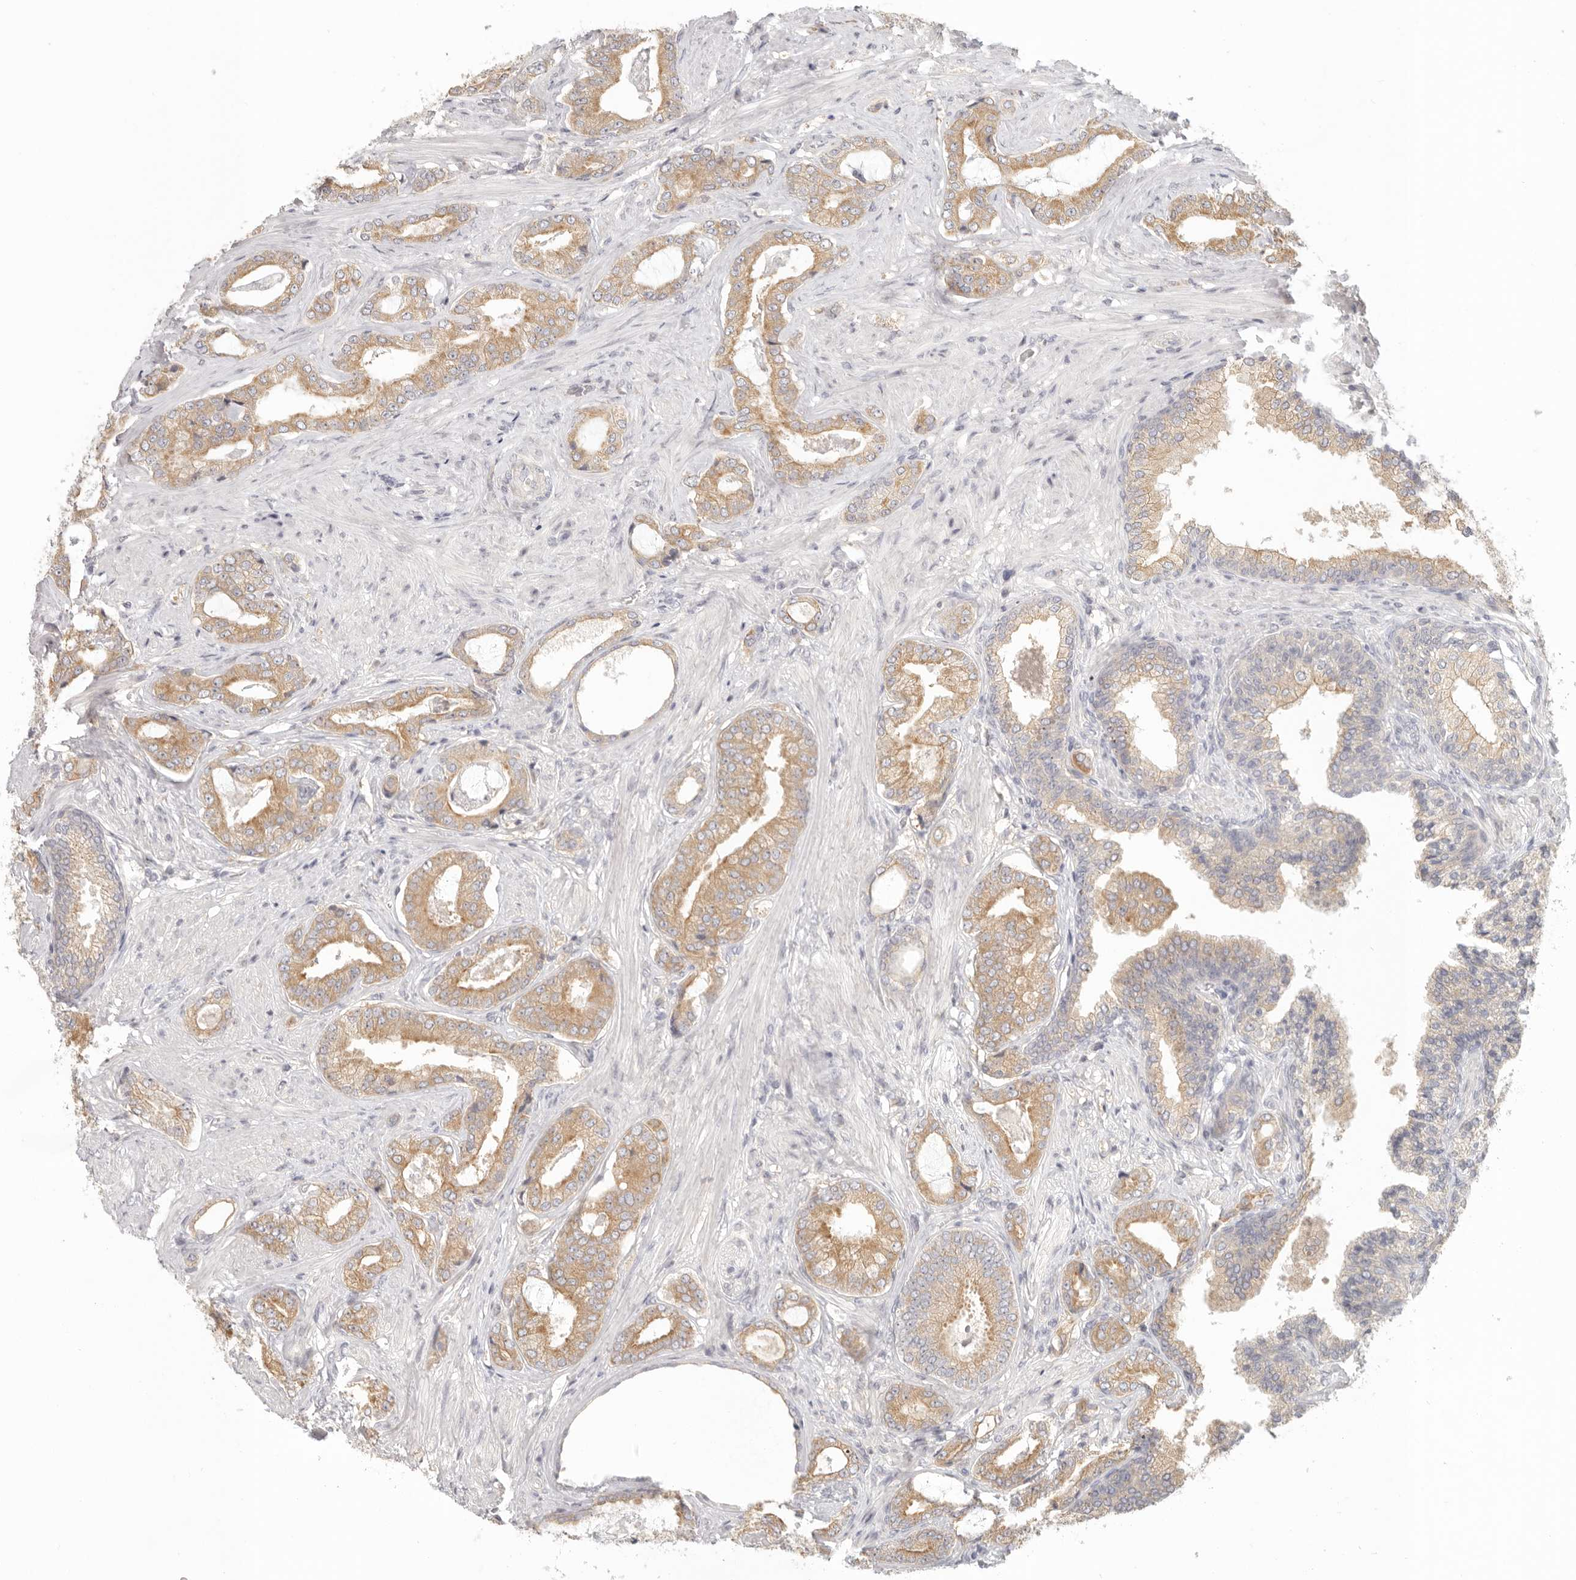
{"staining": {"intensity": "moderate", "quantity": ">75%", "location": "cytoplasmic/membranous"}, "tissue": "prostate cancer", "cell_type": "Tumor cells", "image_type": "cancer", "snomed": [{"axis": "morphology", "description": "Adenocarcinoma, Low grade"}, {"axis": "topography", "description": "Prostate"}], "caption": "Adenocarcinoma (low-grade) (prostate) tissue exhibits moderate cytoplasmic/membranous staining in approximately >75% of tumor cells, visualized by immunohistochemistry. (DAB (3,3'-diaminobenzidine) IHC with brightfield microscopy, high magnification).", "gene": "AHDC1", "patient": {"sex": "male", "age": 71}}